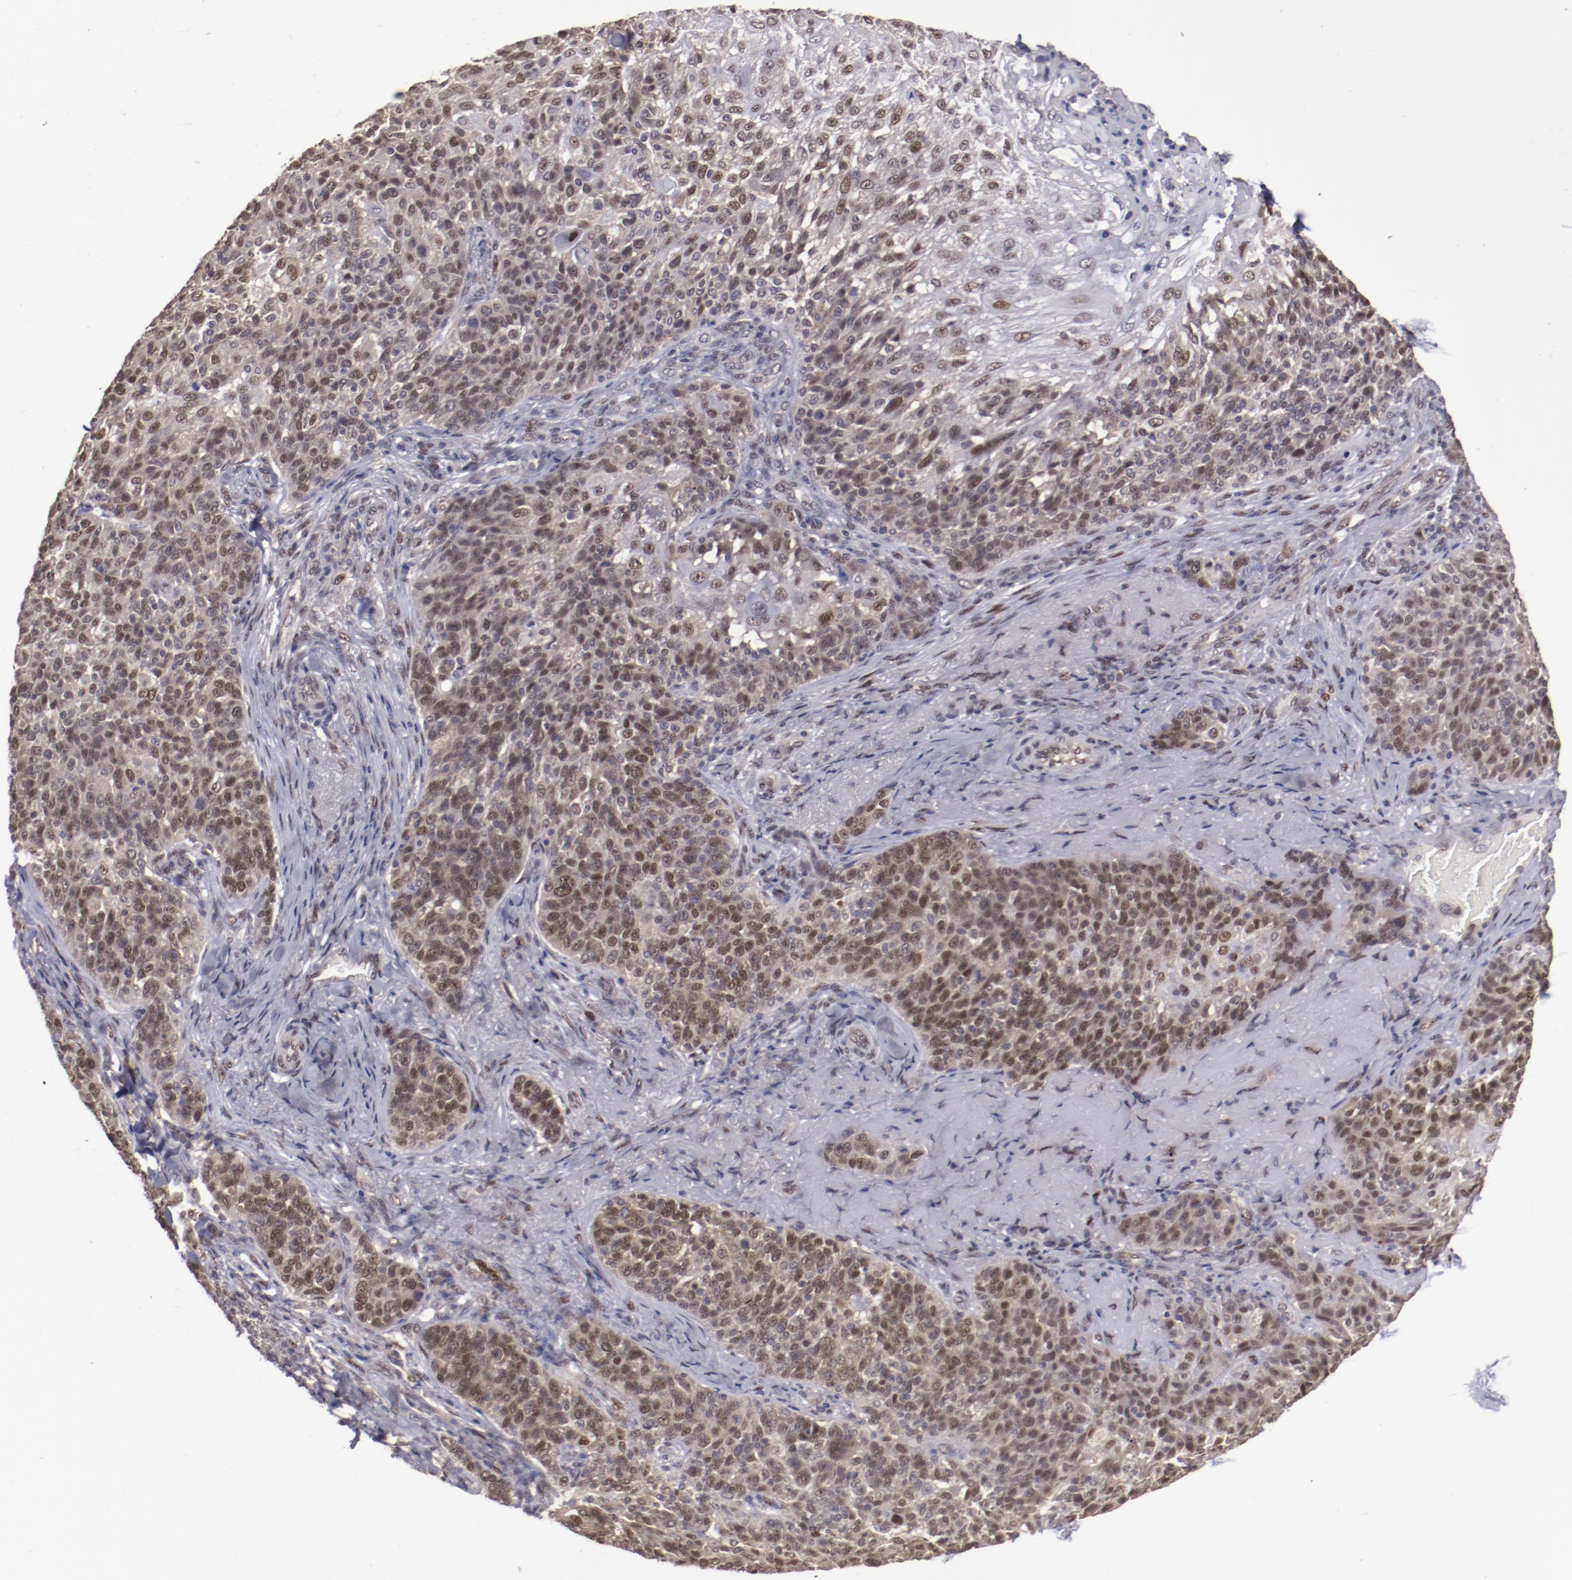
{"staining": {"intensity": "moderate", "quantity": "25%-75%", "location": "nuclear"}, "tissue": "skin cancer", "cell_type": "Tumor cells", "image_type": "cancer", "snomed": [{"axis": "morphology", "description": "Normal tissue, NOS"}, {"axis": "morphology", "description": "Squamous cell carcinoma, NOS"}, {"axis": "topography", "description": "Skin"}], "caption": "DAB (3,3'-diaminobenzidine) immunohistochemical staining of human skin squamous cell carcinoma shows moderate nuclear protein expression in about 25%-75% of tumor cells.", "gene": "ARNT", "patient": {"sex": "female", "age": 83}}